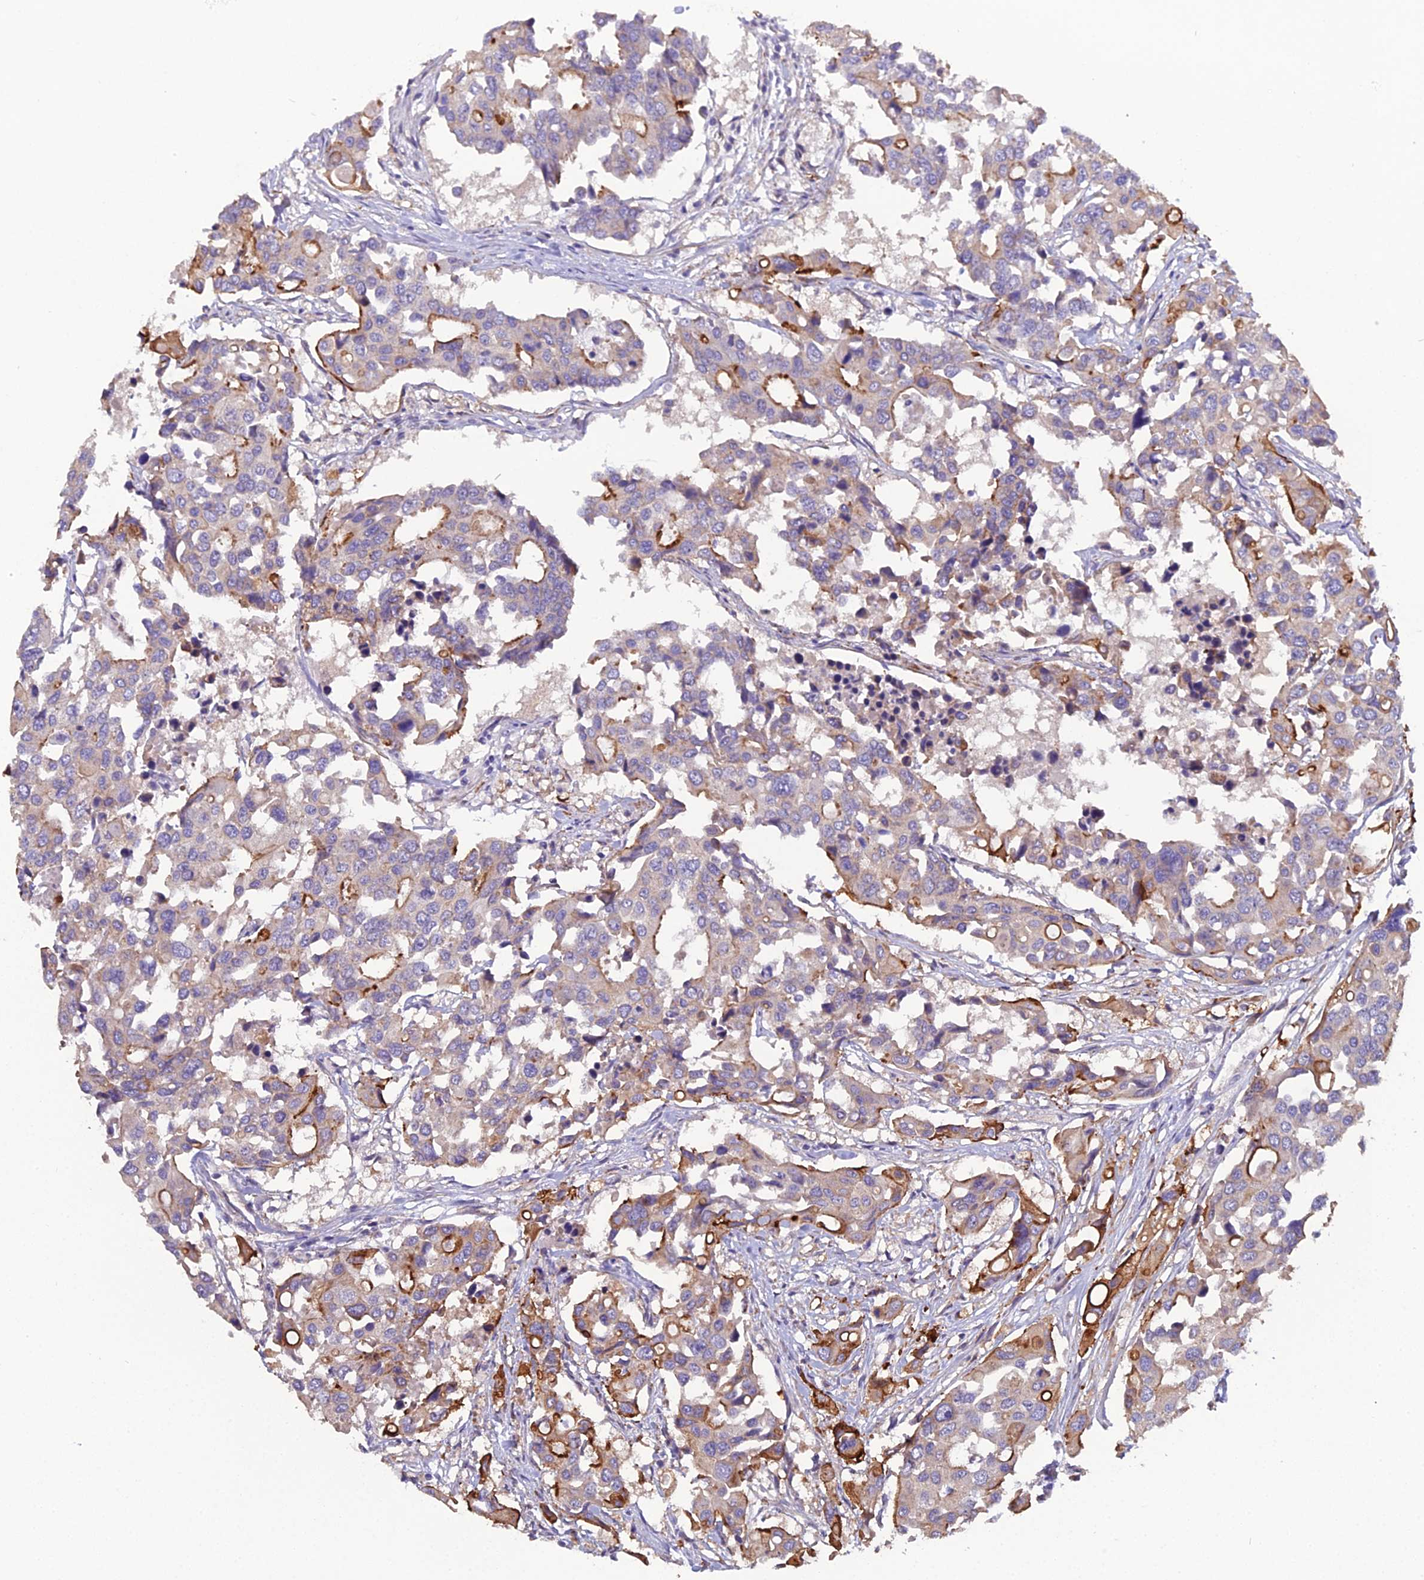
{"staining": {"intensity": "moderate", "quantity": "25%-75%", "location": "cytoplasmic/membranous"}, "tissue": "colorectal cancer", "cell_type": "Tumor cells", "image_type": "cancer", "snomed": [{"axis": "morphology", "description": "Adenocarcinoma, NOS"}, {"axis": "topography", "description": "Colon"}], "caption": "Immunohistochemical staining of human adenocarcinoma (colorectal) displays medium levels of moderate cytoplasmic/membranous staining in about 25%-75% of tumor cells.", "gene": "CFAP47", "patient": {"sex": "male", "age": 77}}